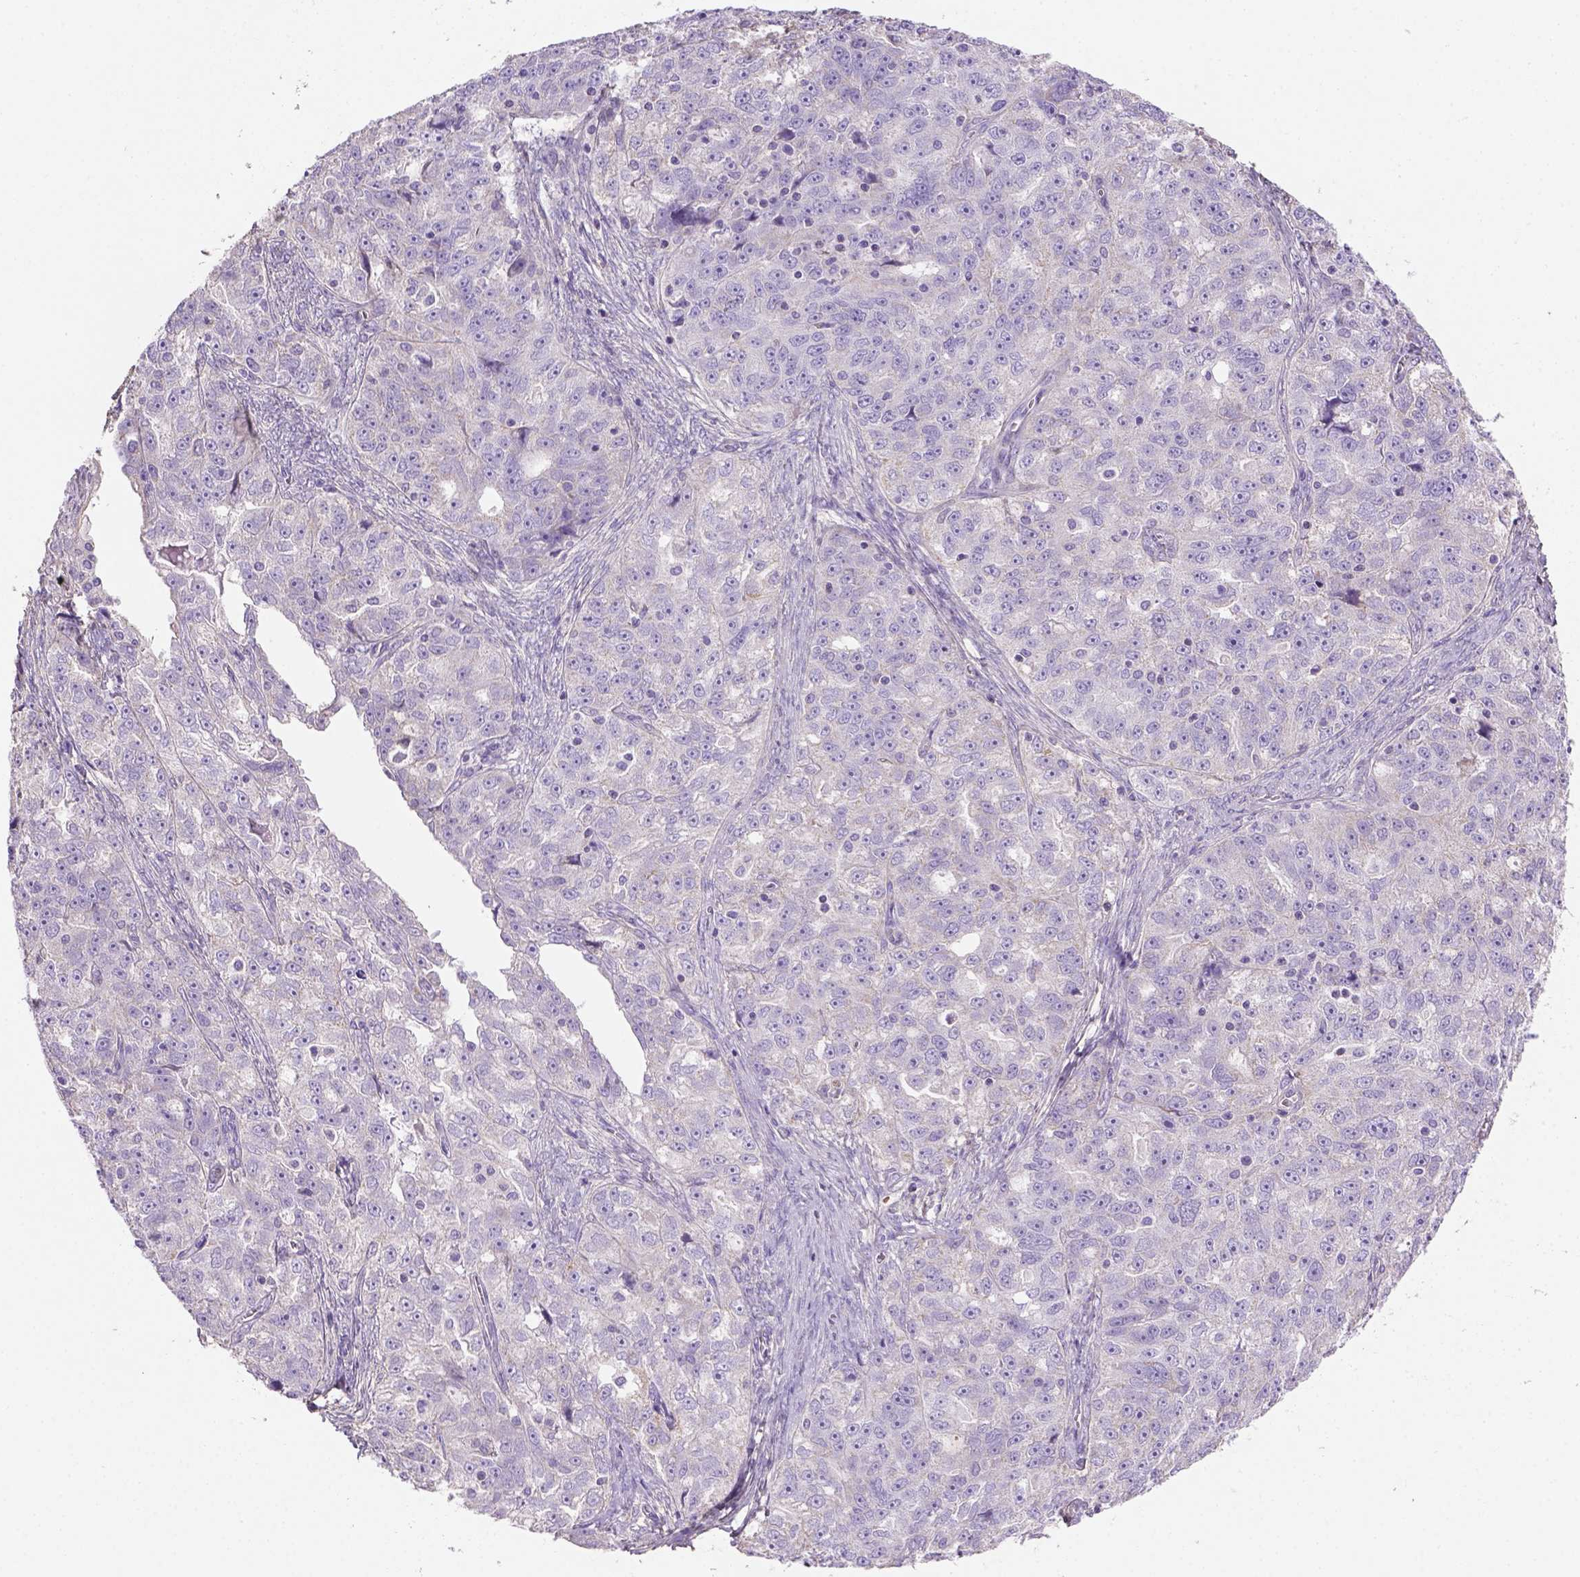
{"staining": {"intensity": "negative", "quantity": "none", "location": "none"}, "tissue": "ovarian cancer", "cell_type": "Tumor cells", "image_type": "cancer", "snomed": [{"axis": "morphology", "description": "Cystadenocarcinoma, serous, NOS"}, {"axis": "topography", "description": "Ovary"}], "caption": "Tumor cells show no significant expression in ovarian cancer.", "gene": "HTRA1", "patient": {"sex": "female", "age": 51}}